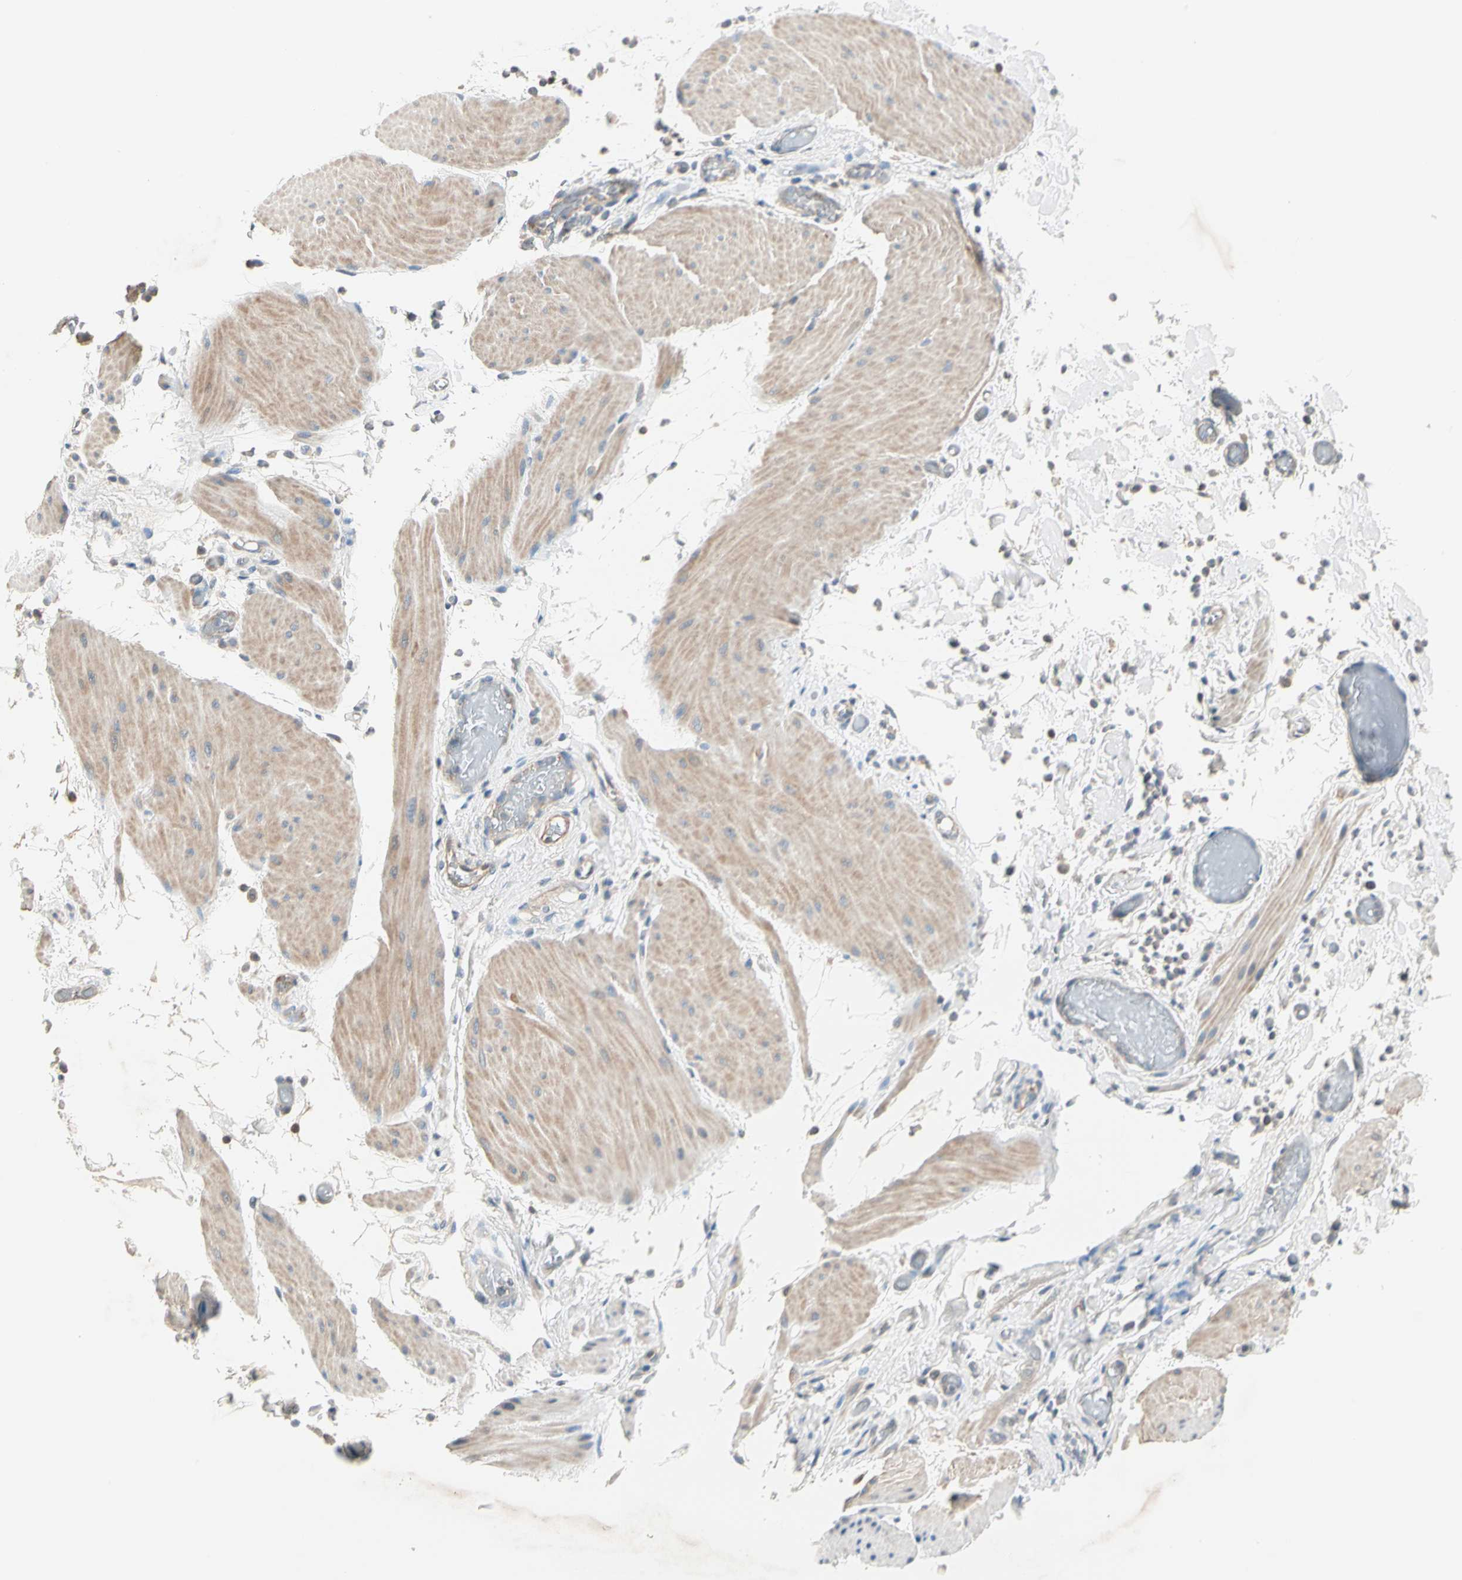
{"staining": {"intensity": "weak", "quantity": "25%-75%", "location": "cytoplasmic/membranous"}, "tissue": "smooth muscle", "cell_type": "Smooth muscle cells", "image_type": "normal", "snomed": [{"axis": "morphology", "description": "Normal tissue, NOS"}, {"axis": "topography", "description": "Smooth muscle"}, {"axis": "topography", "description": "Colon"}], "caption": "Weak cytoplasmic/membranous positivity for a protein is present in about 25%-75% of smooth muscle cells of benign smooth muscle using IHC.", "gene": "GPR153", "patient": {"sex": "male", "age": 67}}